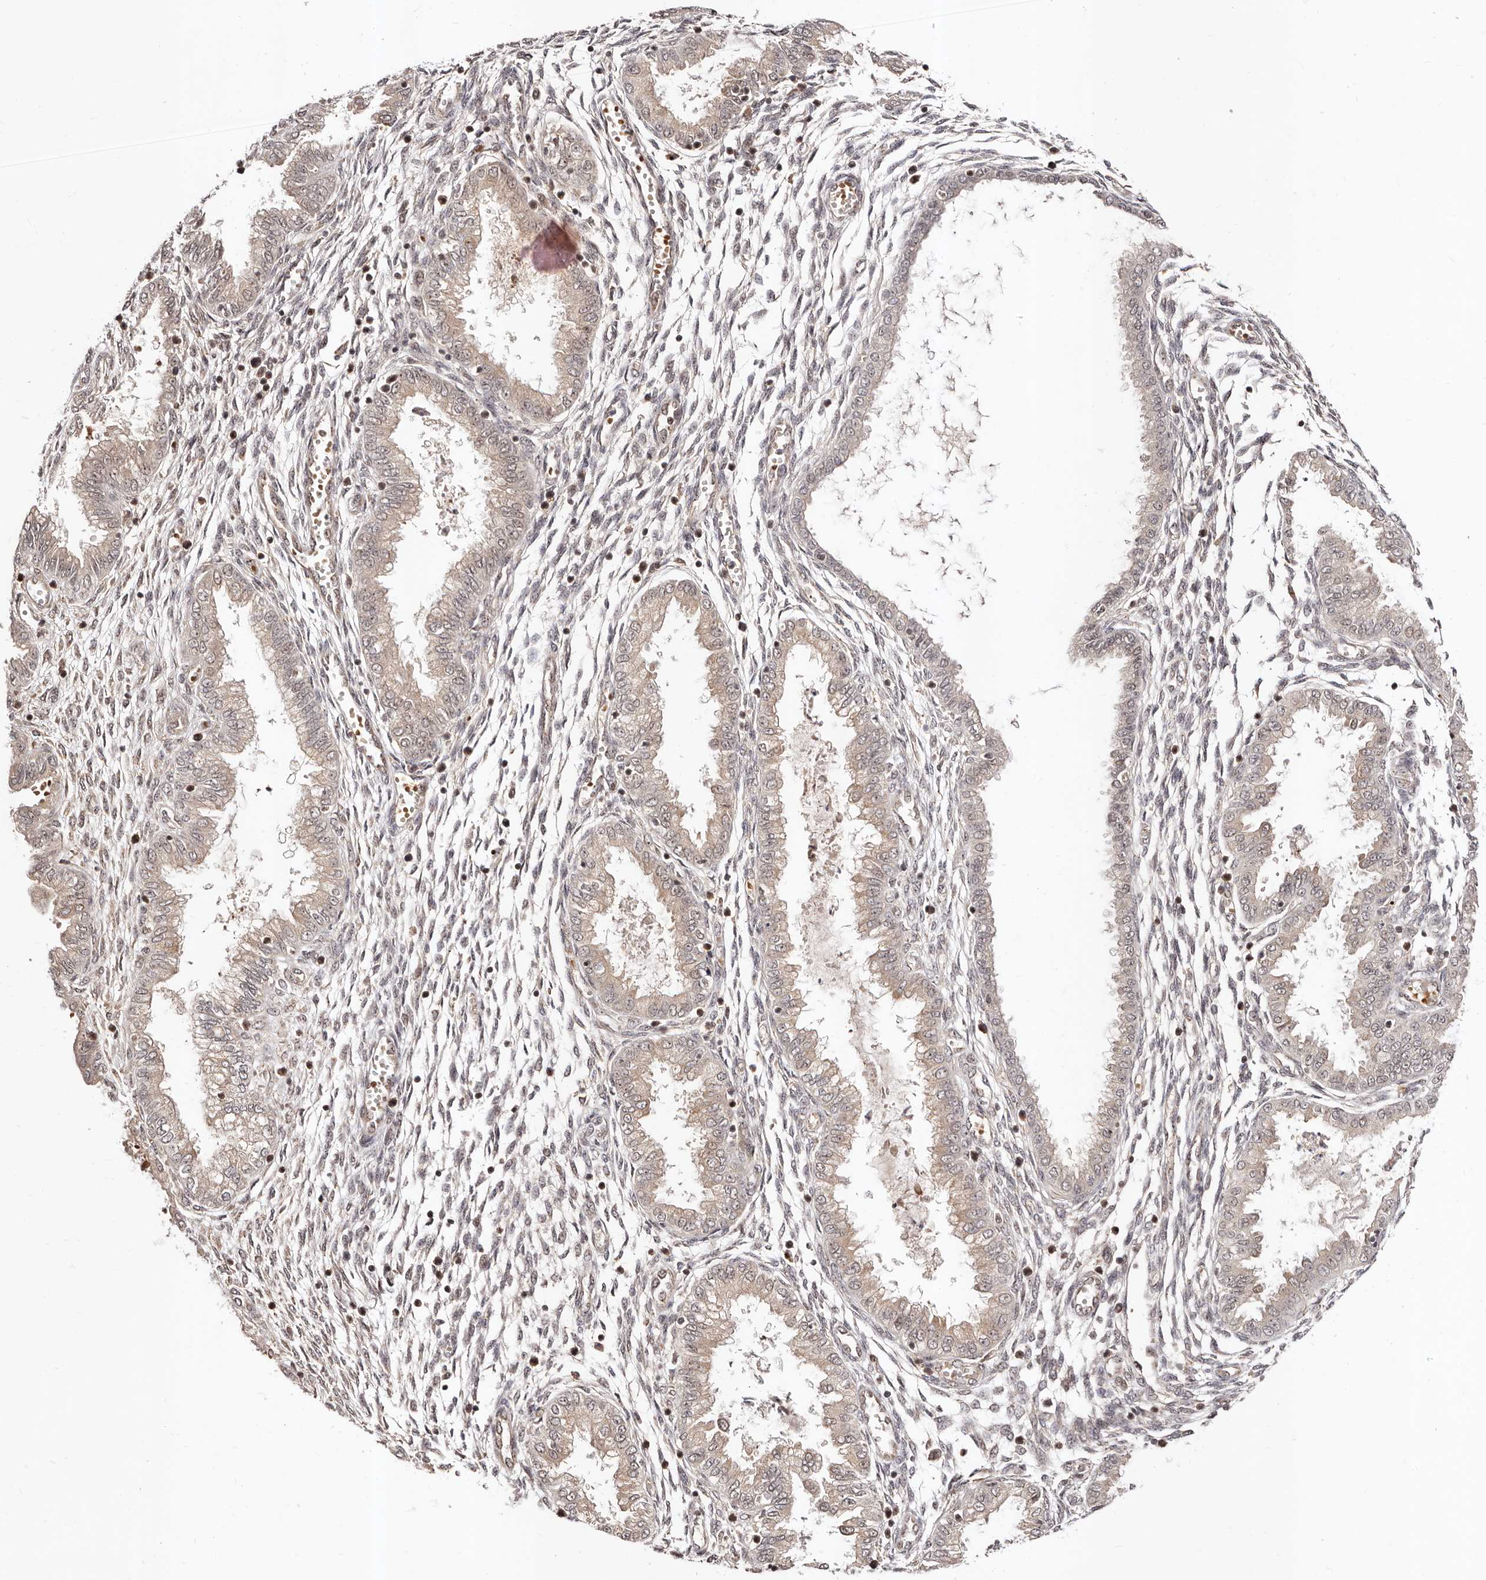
{"staining": {"intensity": "weak", "quantity": "25%-75%", "location": "cytoplasmic/membranous,nuclear"}, "tissue": "endometrium", "cell_type": "Cells in endometrial stroma", "image_type": "normal", "snomed": [{"axis": "morphology", "description": "Normal tissue, NOS"}, {"axis": "topography", "description": "Endometrium"}], "caption": "Immunohistochemical staining of unremarkable human endometrium shows weak cytoplasmic/membranous,nuclear protein expression in about 25%-75% of cells in endometrial stroma. (DAB (3,3'-diaminobenzidine) = brown stain, brightfield microscopy at high magnification).", "gene": "APOL6", "patient": {"sex": "female", "age": 33}}